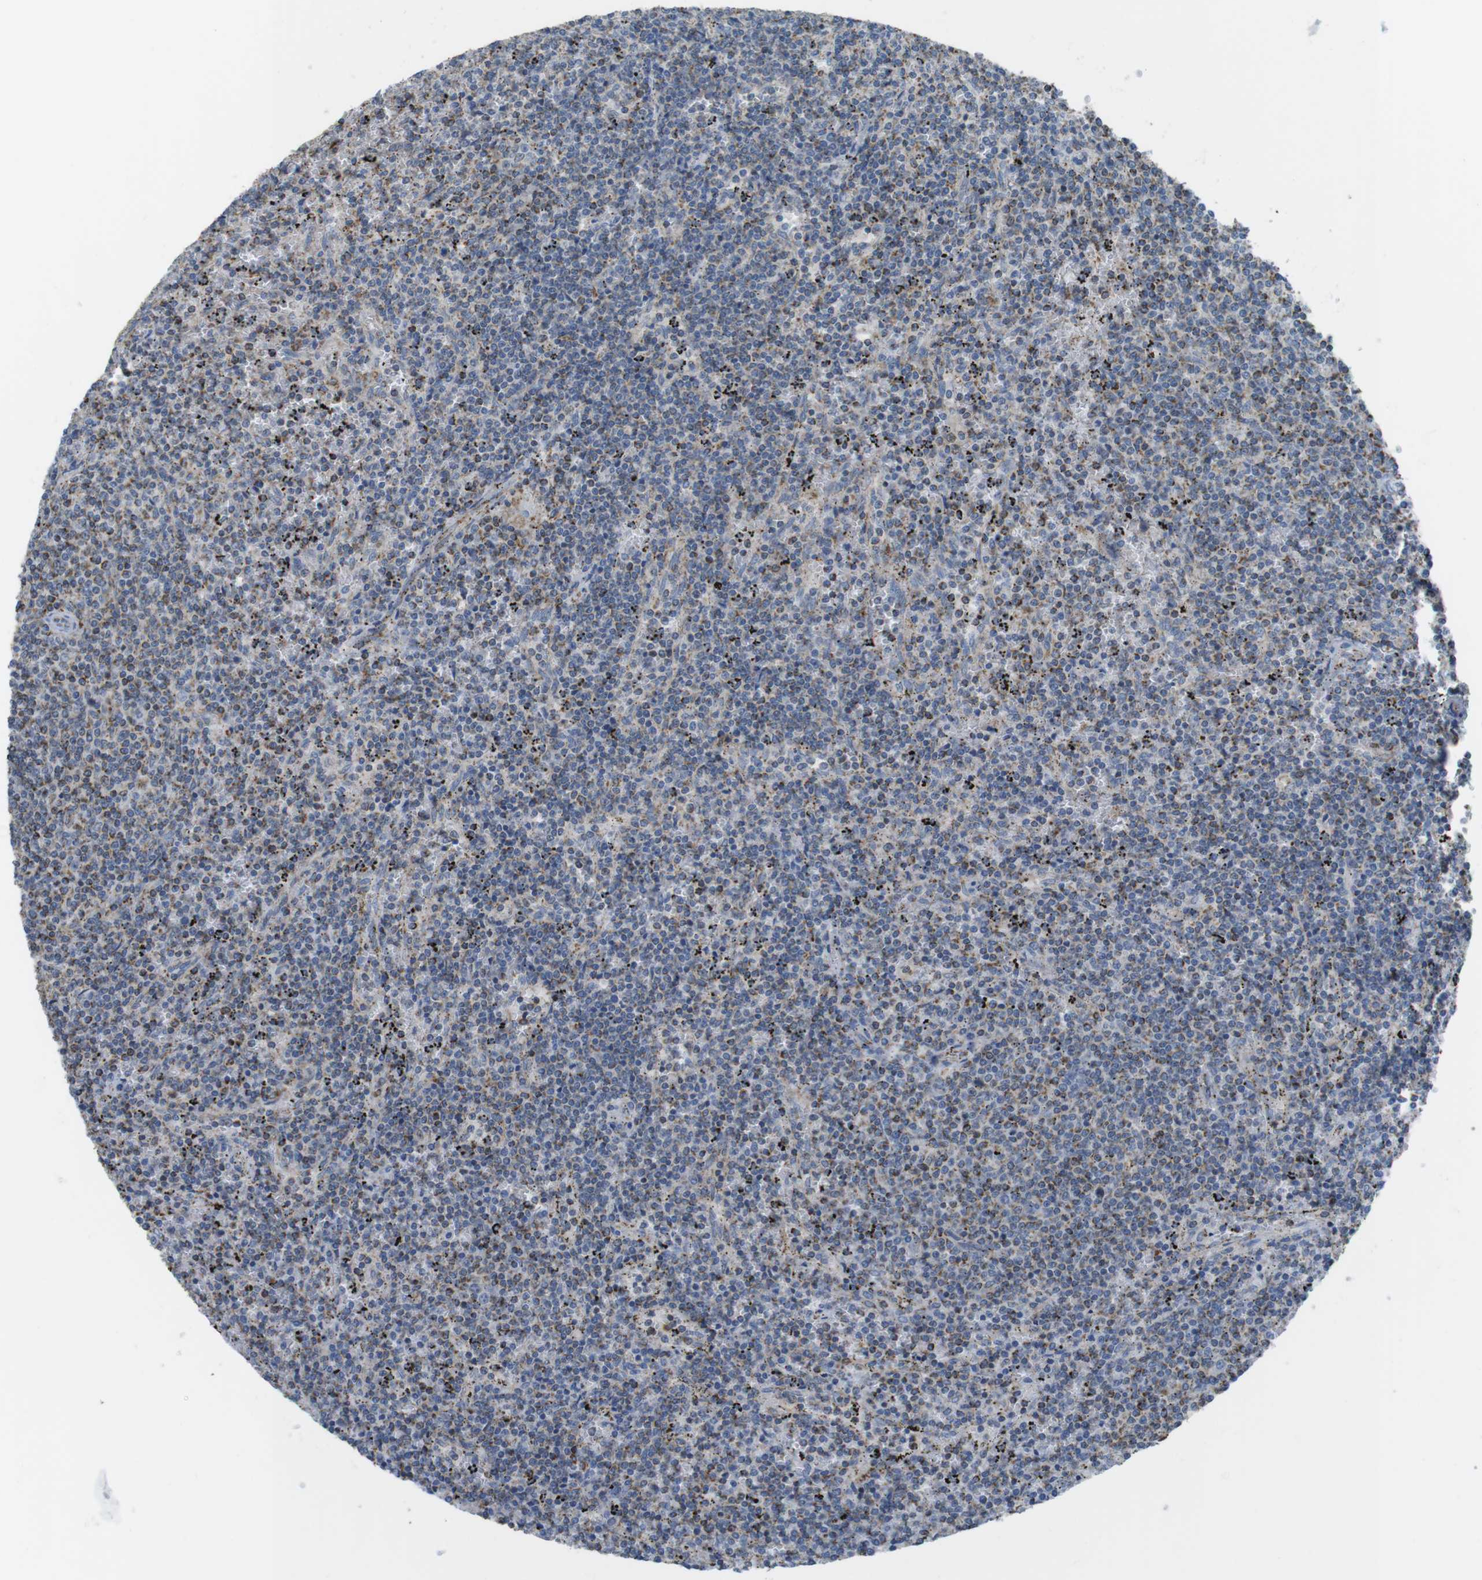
{"staining": {"intensity": "negative", "quantity": "none", "location": "none"}, "tissue": "lymphoma", "cell_type": "Tumor cells", "image_type": "cancer", "snomed": [{"axis": "morphology", "description": "Malignant lymphoma, non-Hodgkin's type, Low grade"}, {"axis": "topography", "description": "Spleen"}], "caption": "The histopathology image shows no significant staining in tumor cells of low-grade malignant lymphoma, non-Hodgkin's type. (Brightfield microscopy of DAB (3,3'-diaminobenzidine) IHC at high magnification).", "gene": "GRIK2", "patient": {"sex": "female", "age": 50}}